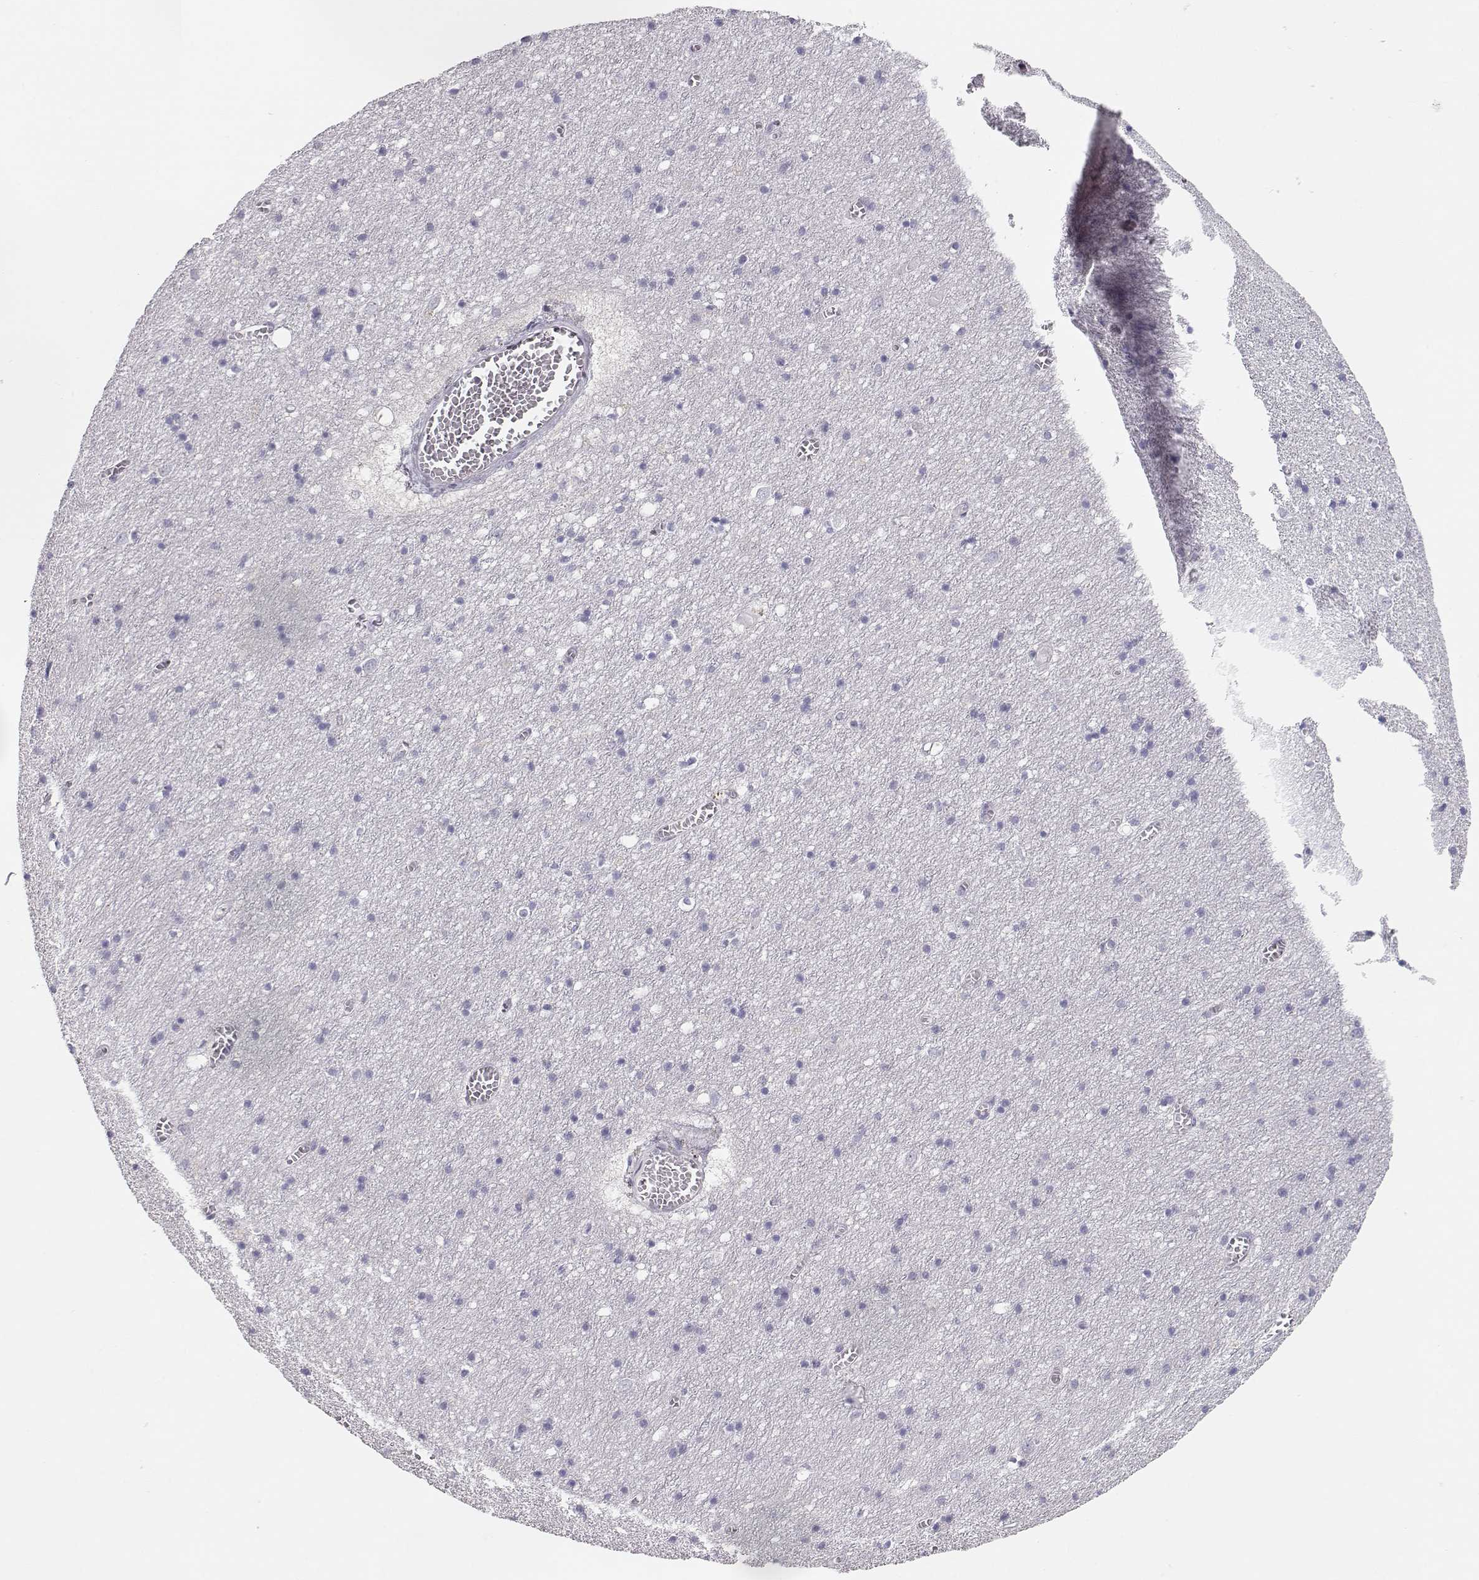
{"staining": {"intensity": "negative", "quantity": "none", "location": "none"}, "tissue": "cerebral cortex", "cell_type": "Endothelial cells", "image_type": "normal", "snomed": [{"axis": "morphology", "description": "Normal tissue, NOS"}, {"axis": "topography", "description": "Cerebral cortex"}], "caption": "Image shows no significant protein staining in endothelial cells of benign cerebral cortex. Nuclei are stained in blue.", "gene": "TEPP", "patient": {"sex": "male", "age": 70}}